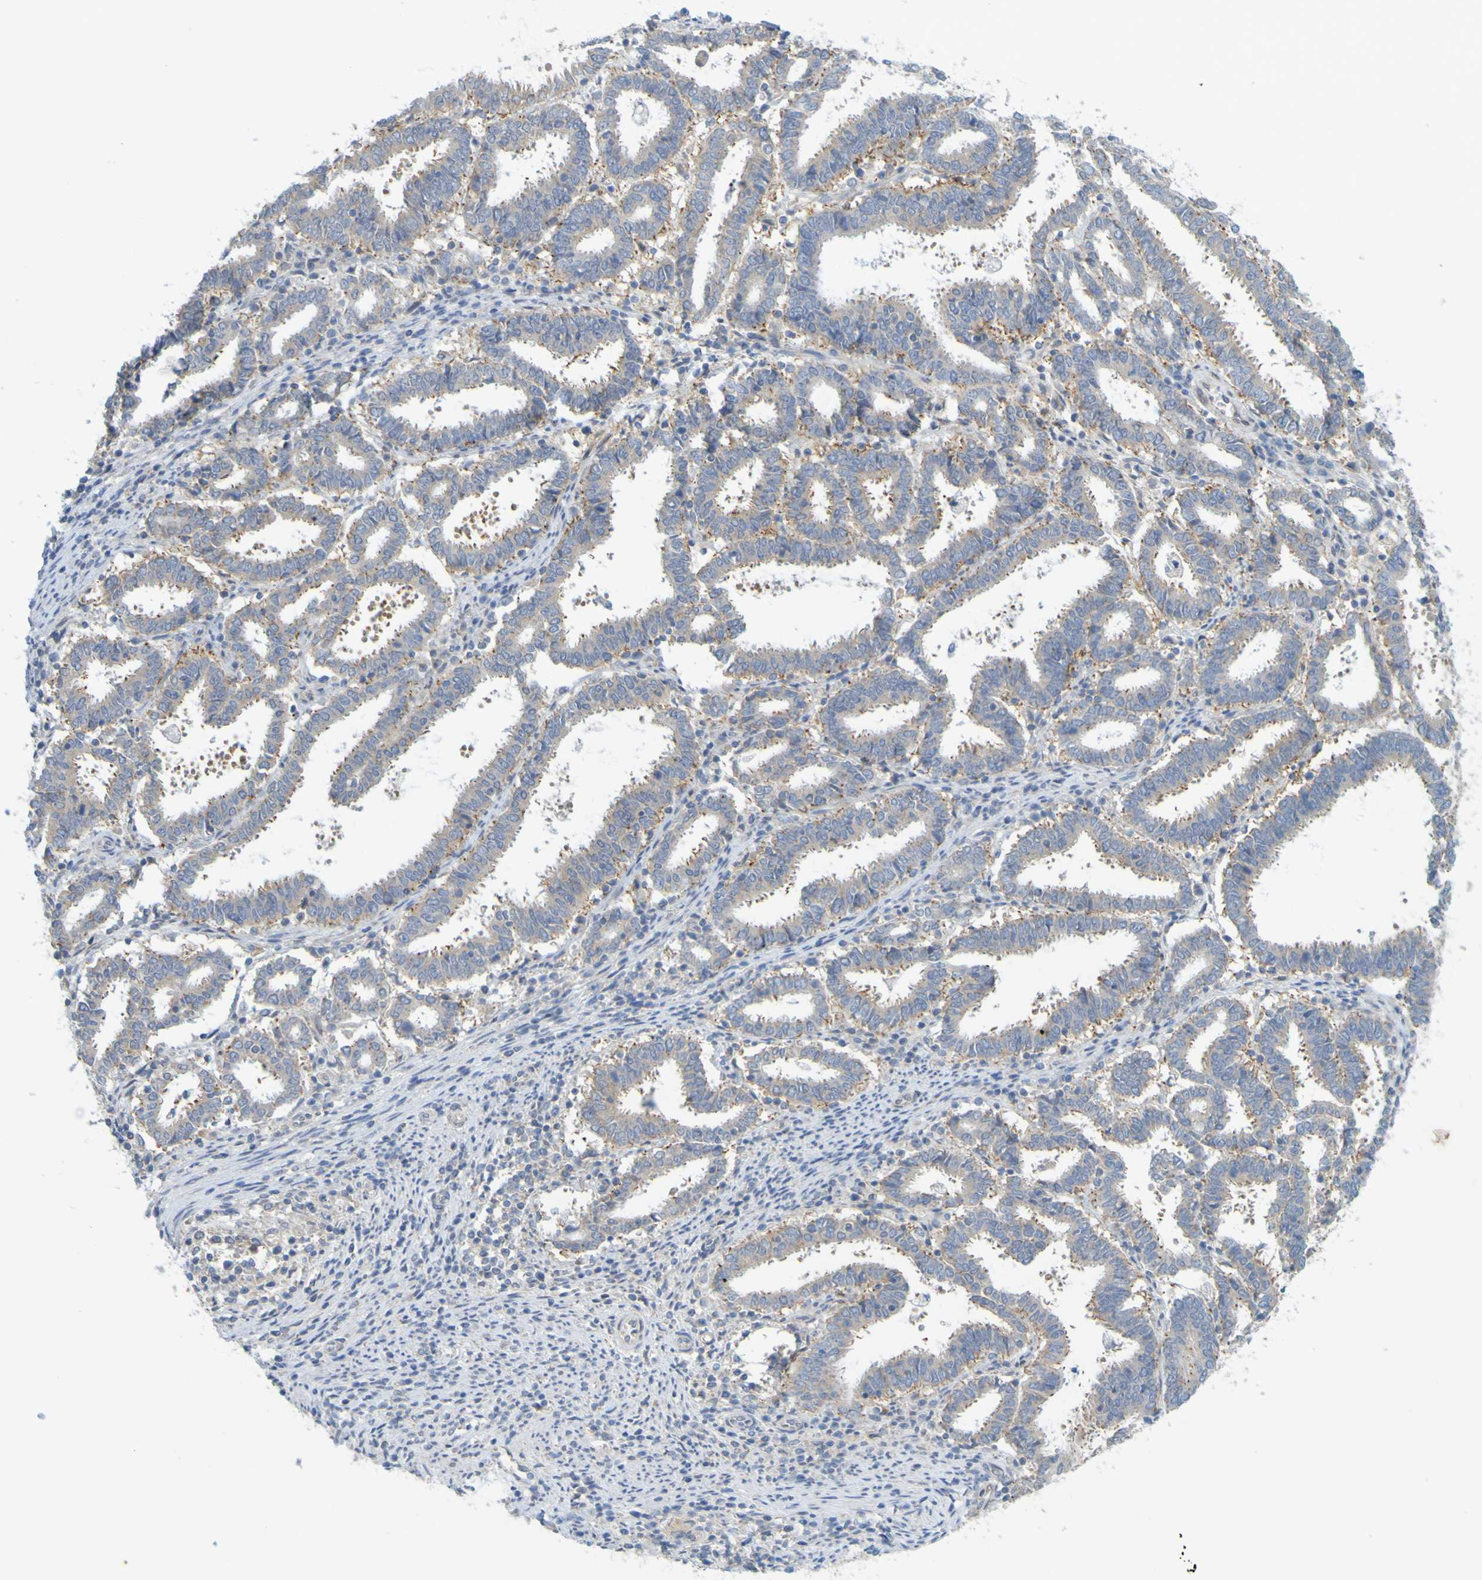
{"staining": {"intensity": "weak", "quantity": ">75%", "location": "cytoplasmic/membranous"}, "tissue": "endometrial cancer", "cell_type": "Tumor cells", "image_type": "cancer", "snomed": [{"axis": "morphology", "description": "Adenocarcinoma, NOS"}, {"axis": "topography", "description": "Uterus"}], "caption": "Immunohistochemical staining of human endometrial adenocarcinoma displays low levels of weak cytoplasmic/membranous positivity in approximately >75% of tumor cells.", "gene": "MAG", "patient": {"sex": "female", "age": 83}}